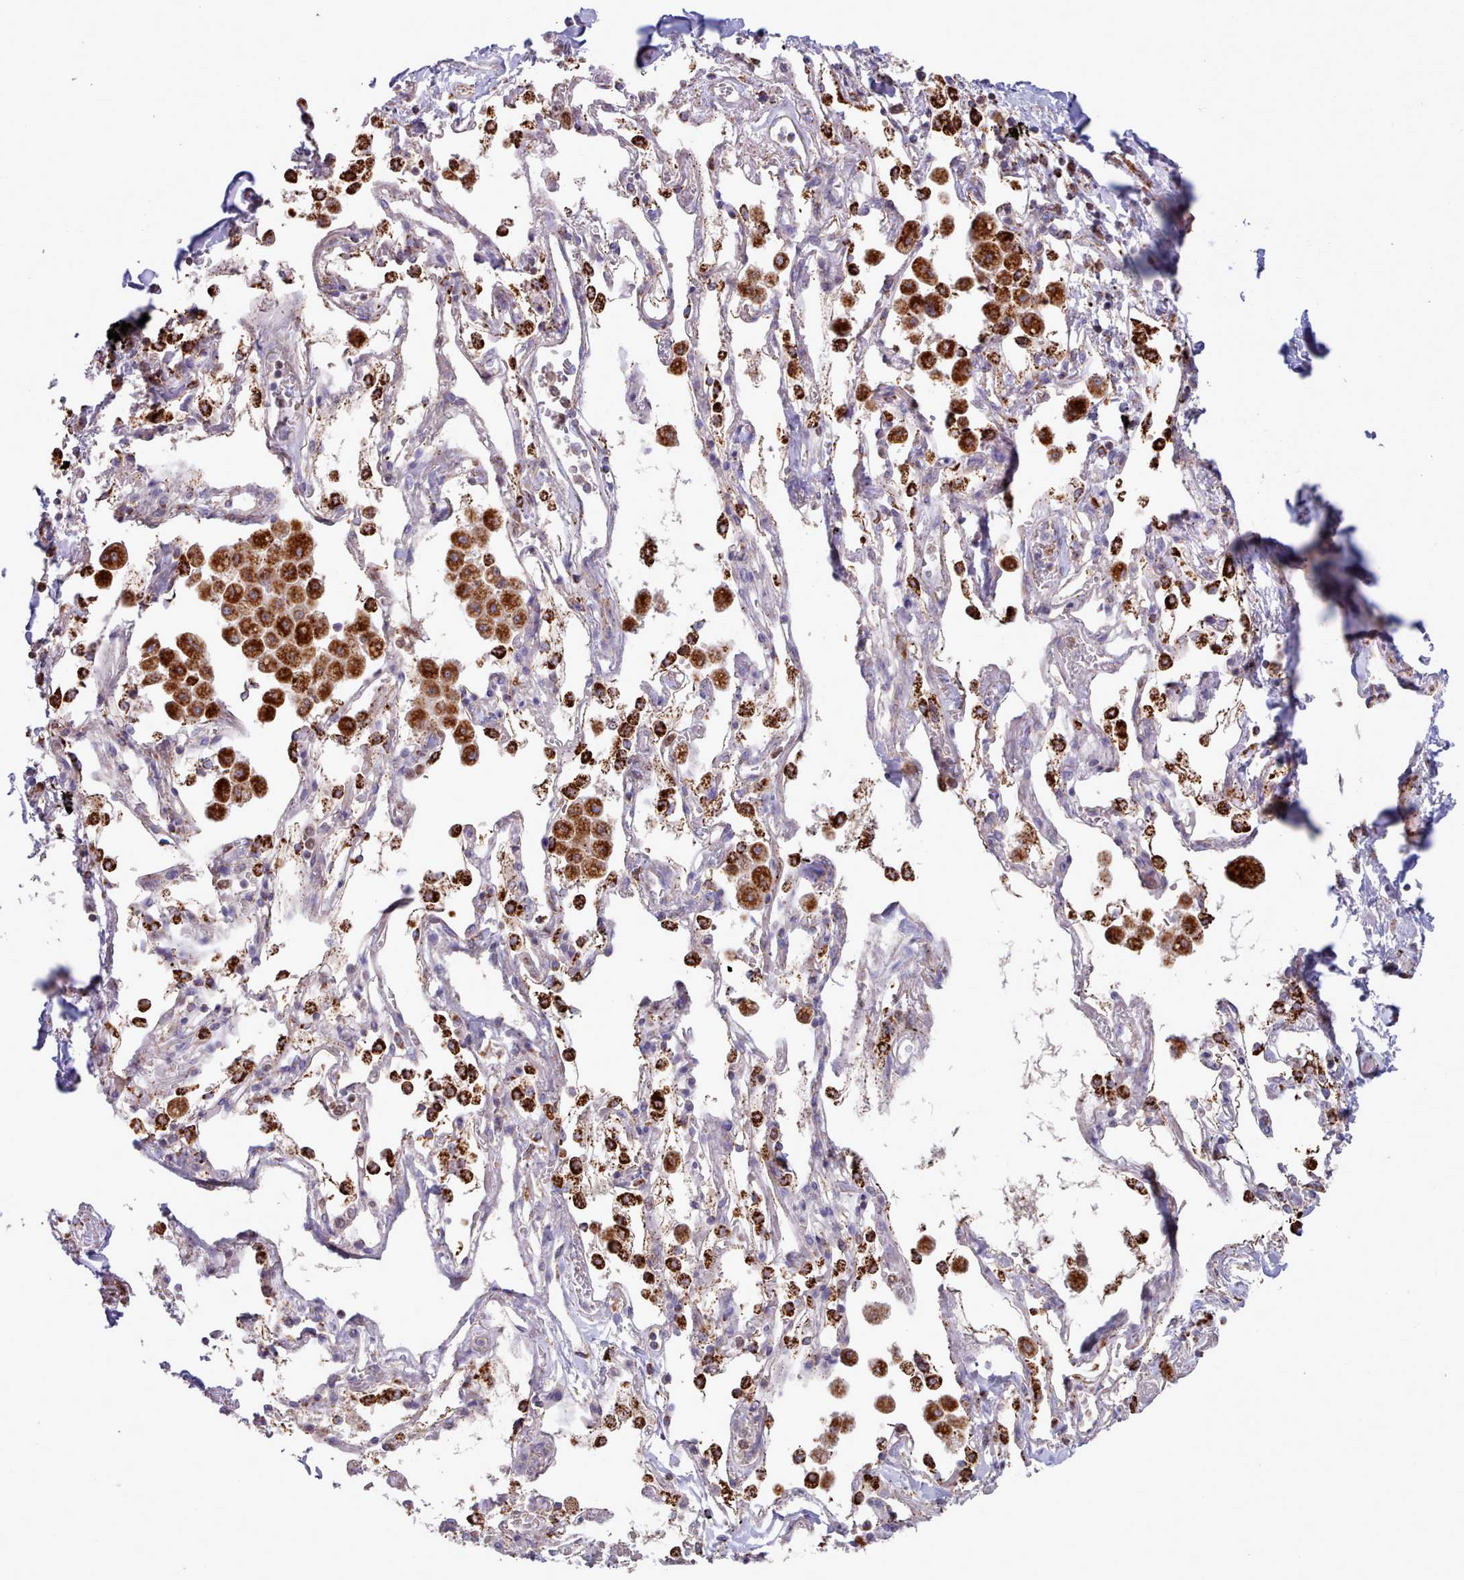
{"staining": {"intensity": "negative", "quantity": "none", "location": "none"}, "tissue": "adipose tissue", "cell_type": "Adipocytes", "image_type": "normal", "snomed": [{"axis": "morphology", "description": "Normal tissue, NOS"}, {"axis": "topography", "description": "Cartilage tissue"}], "caption": "IHC histopathology image of benign adipose tissue: adipose tissue stained with DAB reveals no significant protein expression in adipocytes. The staining is performed using DAB brown chromogen with nuclei counter-stained in using hematoxylin.", "gene": "HSDL2", "patient": {"sex": "male", "age": 73}}